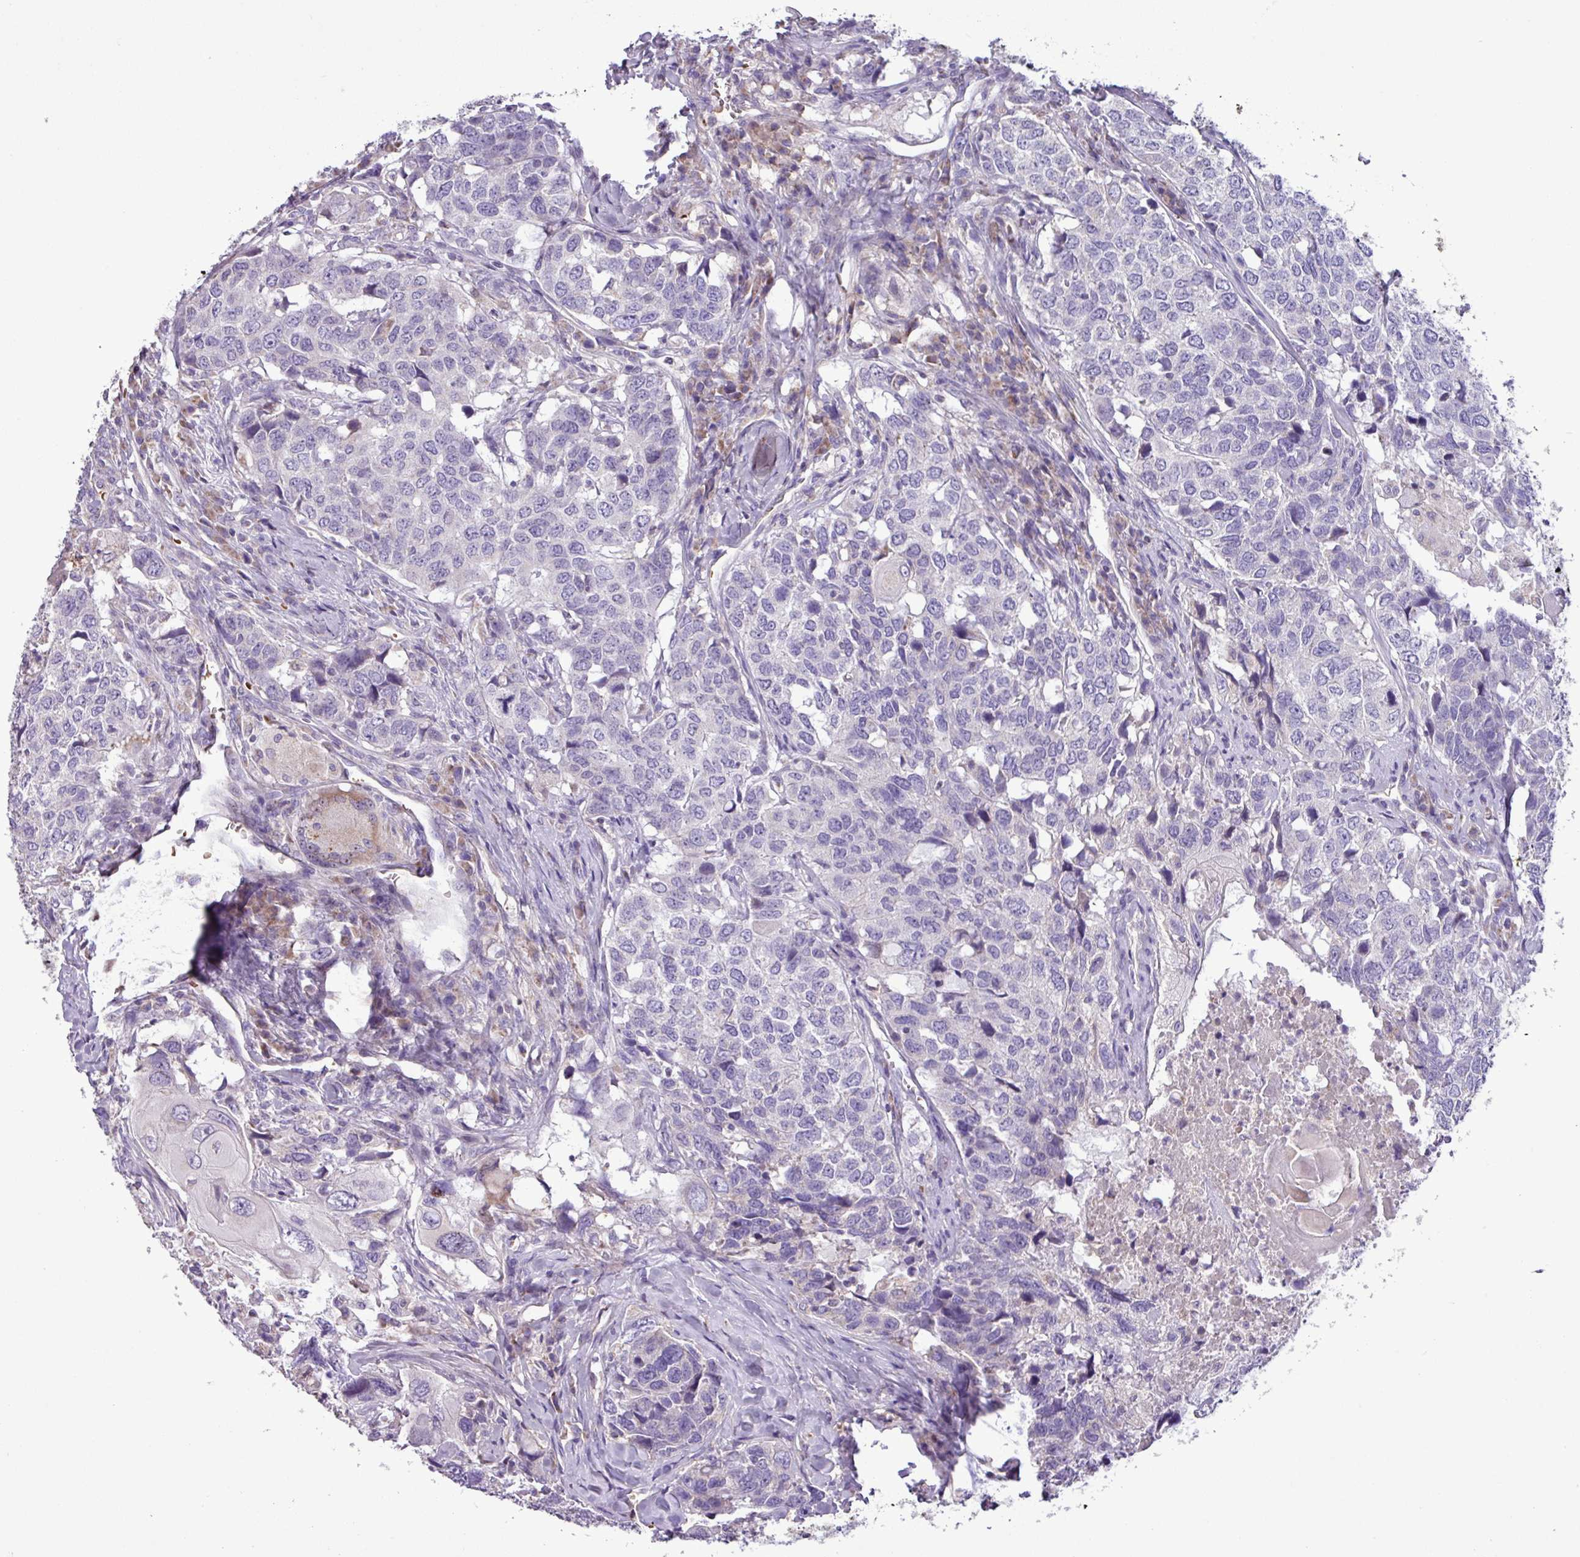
{"staining": {"intensity": "negative", "quantity": "none", "location": "none"}, "tissue": "head and neck cancer", "cell_type": "Tumor cells", "image_type": "cancer", "snomed": [{"axis": "morphology", "description": "Normal tissue, NOS"}, {"axis": "morphology", "description": "Squamous cell carcinoma, NOS"}, {"axis": "topography", "description": "Skeletal muscle"}, {"axis": "topography", "description": "Vascular tissue"}, {"axis": "topography", "description": "Peripheral nerve tissue"}, {"axis": "topography", "description": "Head-Neck"}], "caption": "DAB immunohistochemical staining of squamous cell carcinoma (head and neck) shows no significant positivity in tumor cells.", "gene": "FAM183A", "patient": {"sex": "male", "age": 66}}